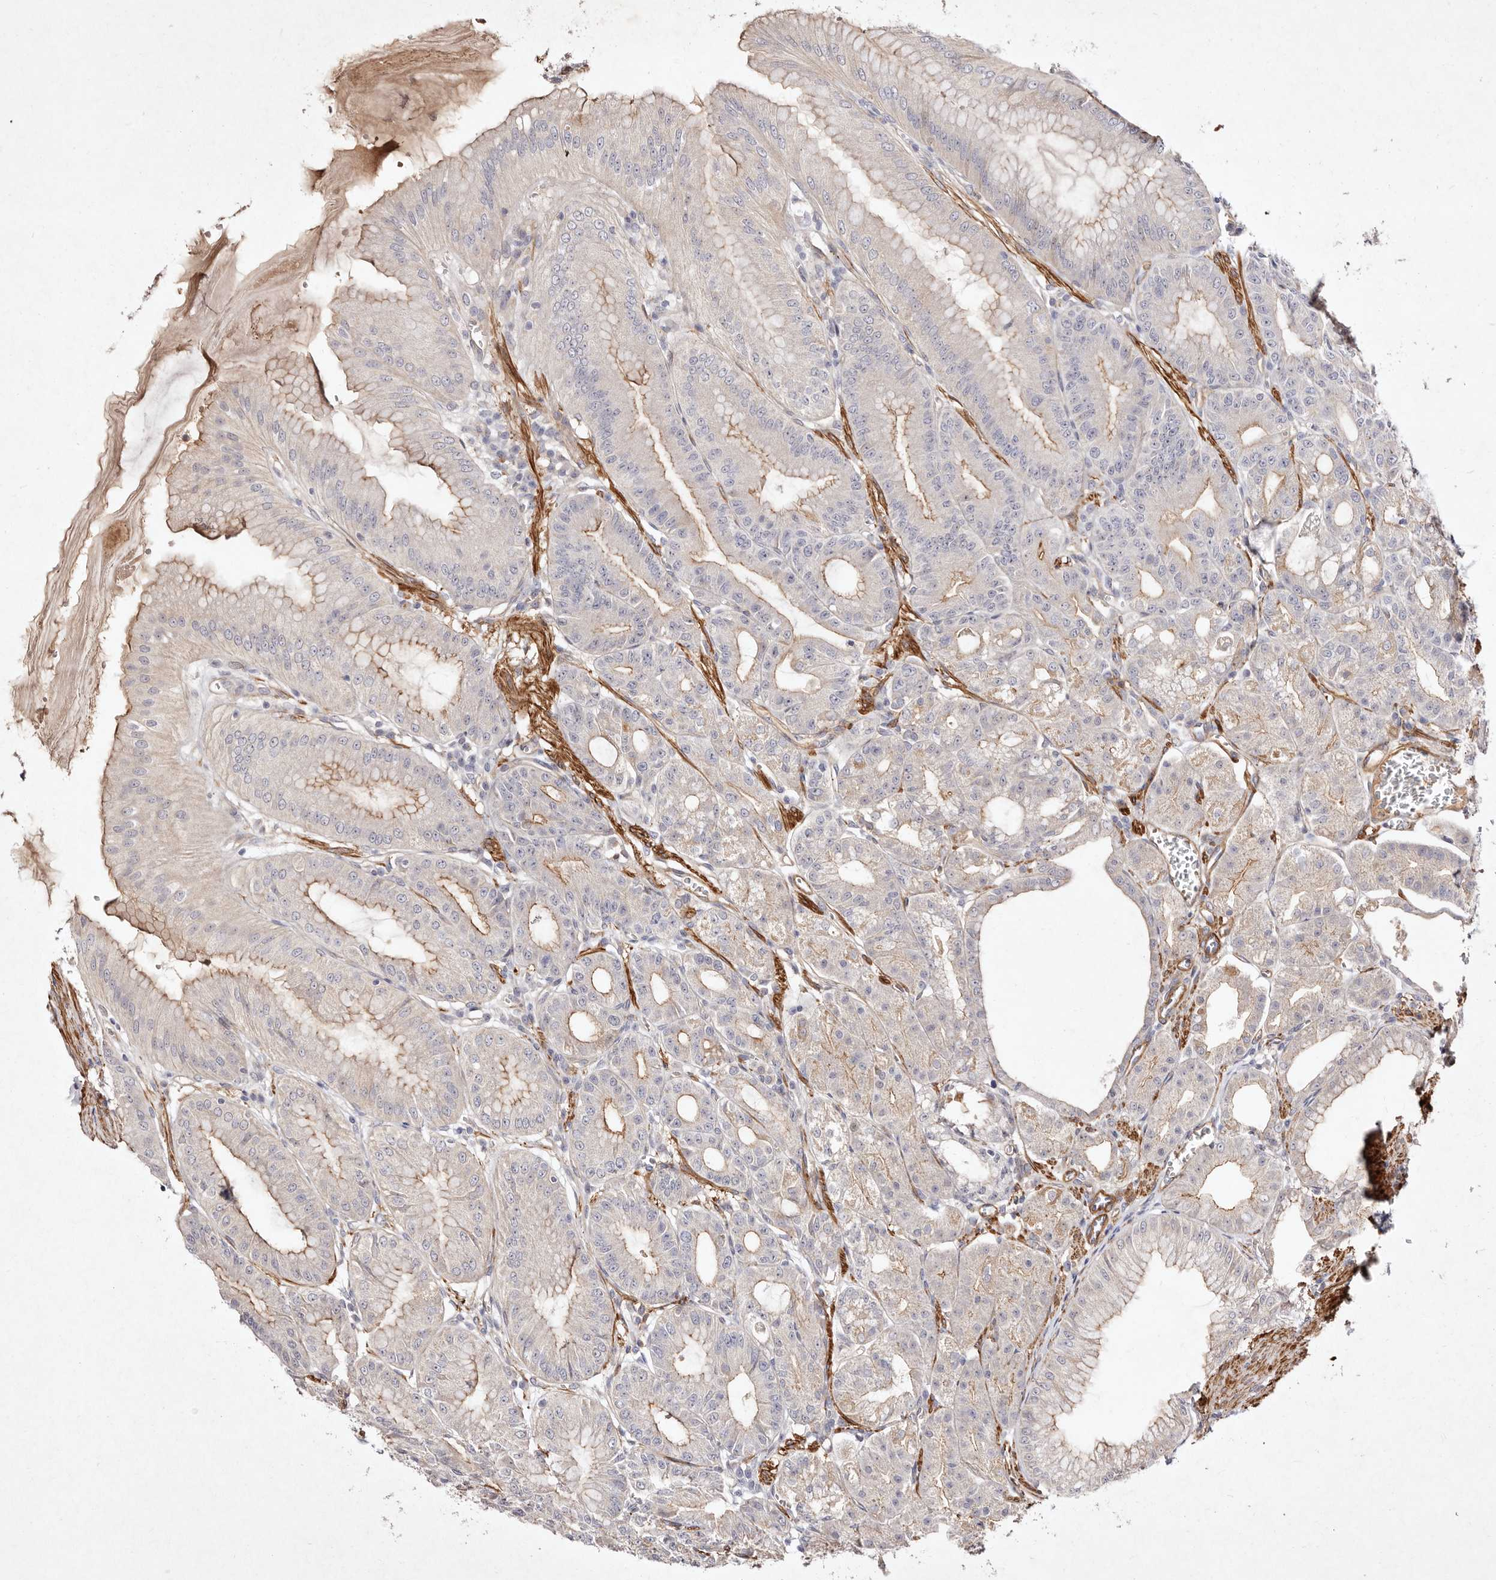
{"staining": {"intensity": "moderate", "quantity": "25%-75%", "location": "cytoplasmic/membranous"}, "tissue": "stomach", "cell_type": "Glandular cells", "image_type": "normal", "snomed": [{"axis": "morphology", "description": "Normal tissue, NOS"}, {"axis": "topography", "description": "Stomach, lower"}], "caption": "Stomach stained for a protein demonstrates moderate cytoplasmic/membranous positivity in glandular cells. The protein is shown in brown color, while the nuclei are stained blue.", "gene": "MTMR11", "patient": {"sex": "male", "age": 71}}